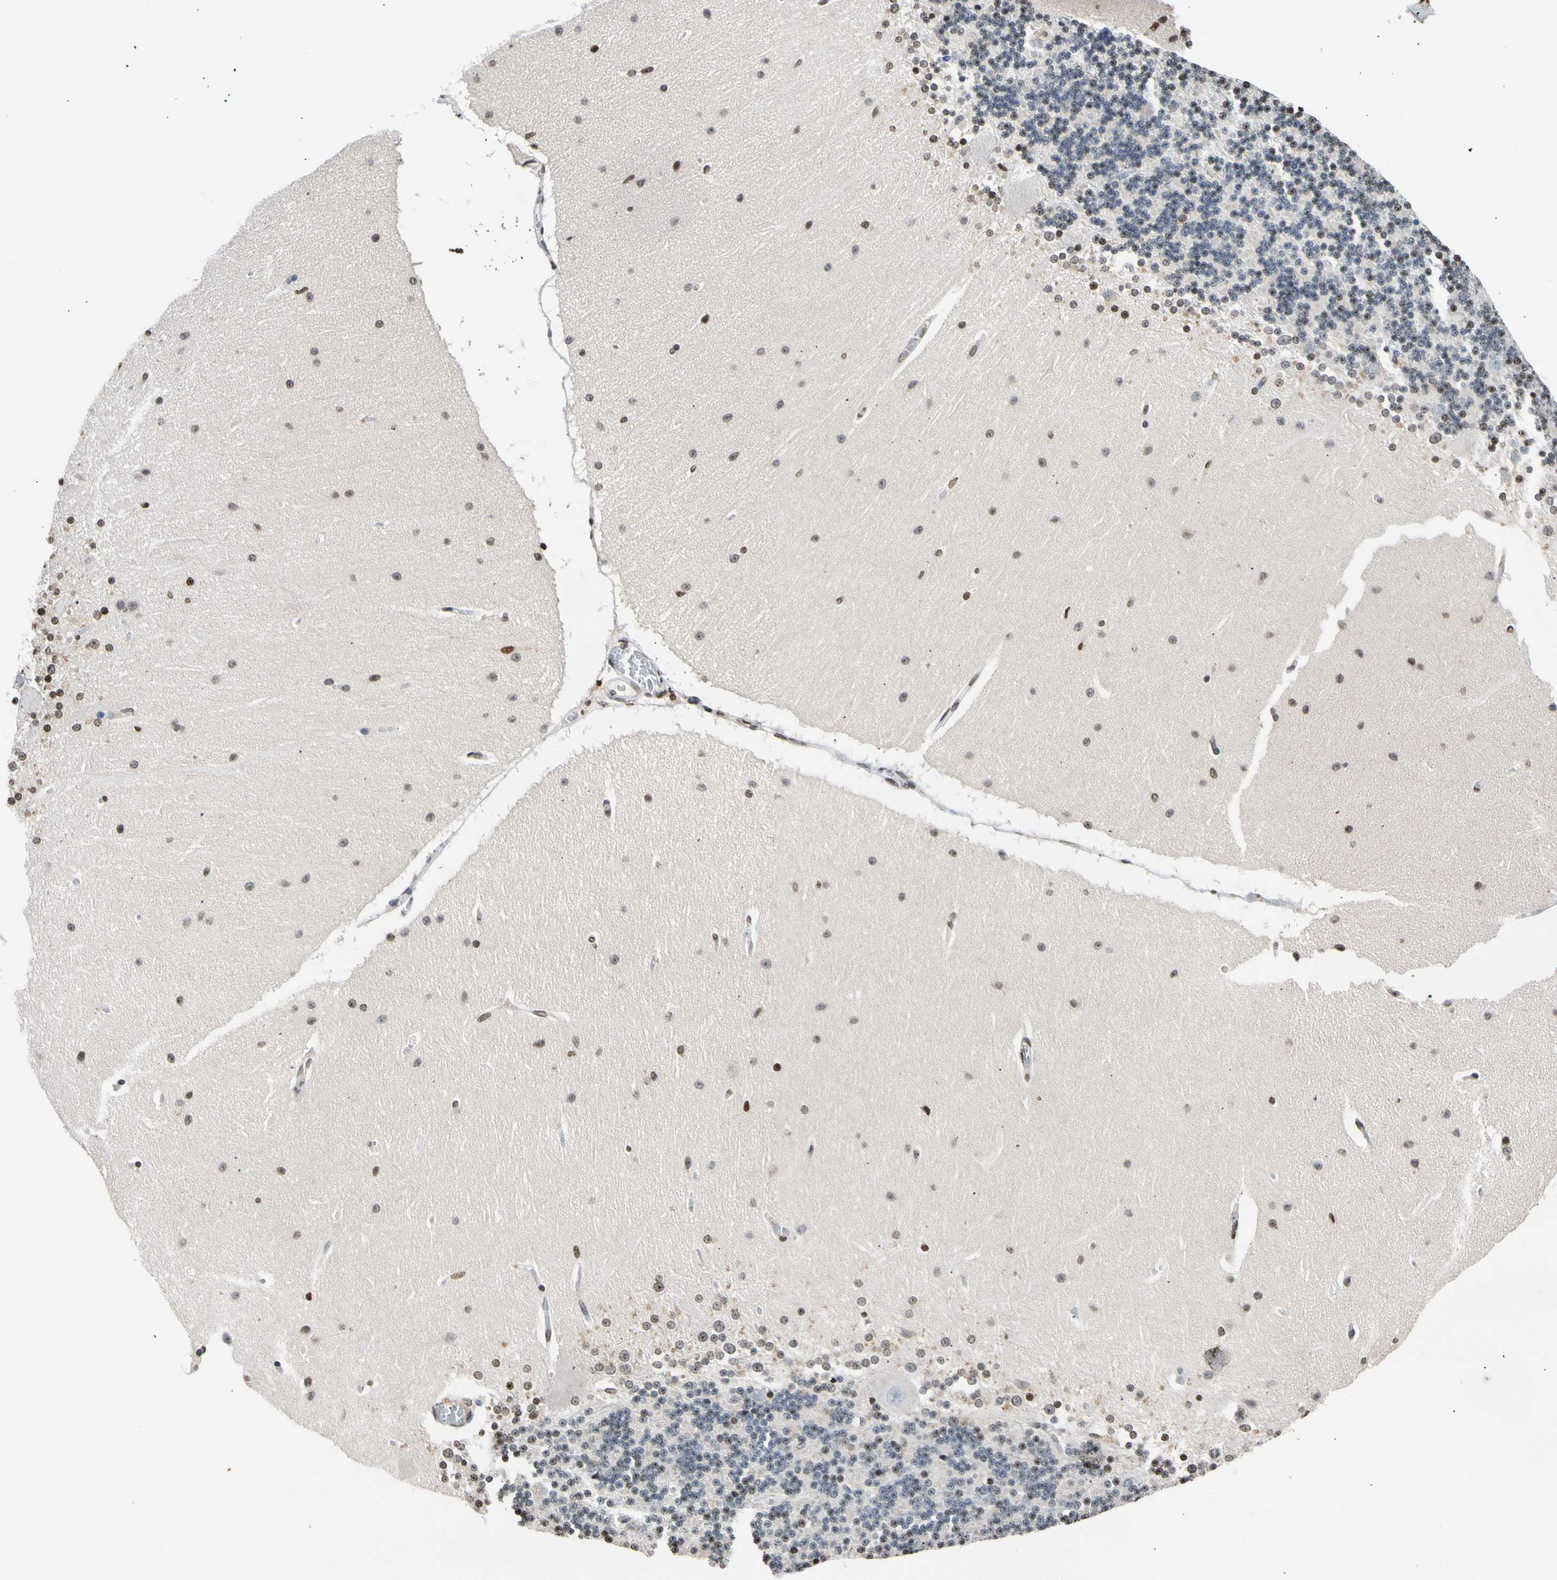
{"staining": {"intensity": "negative", "quantity": "none", "location": "none"}, "tissue": "cerebellum", "cell_type": "Cells in granular layer", "image_type": "normal", "snomed": [{"axis": "morphology", "description": "Normal tissue, NOS"}, {"axis": "topography", "description": "Cerebellum"}], "caption": "A high-resolution image shows IHC staining of unremarkable cerebellum, which demonstrates no significant positivity in cells in granular layer. (DAB (3,3'-diaminobenzidine) IHC, high magnification).", "gene": "GPX4", "patient": {"sex": "female", "age": 54}}